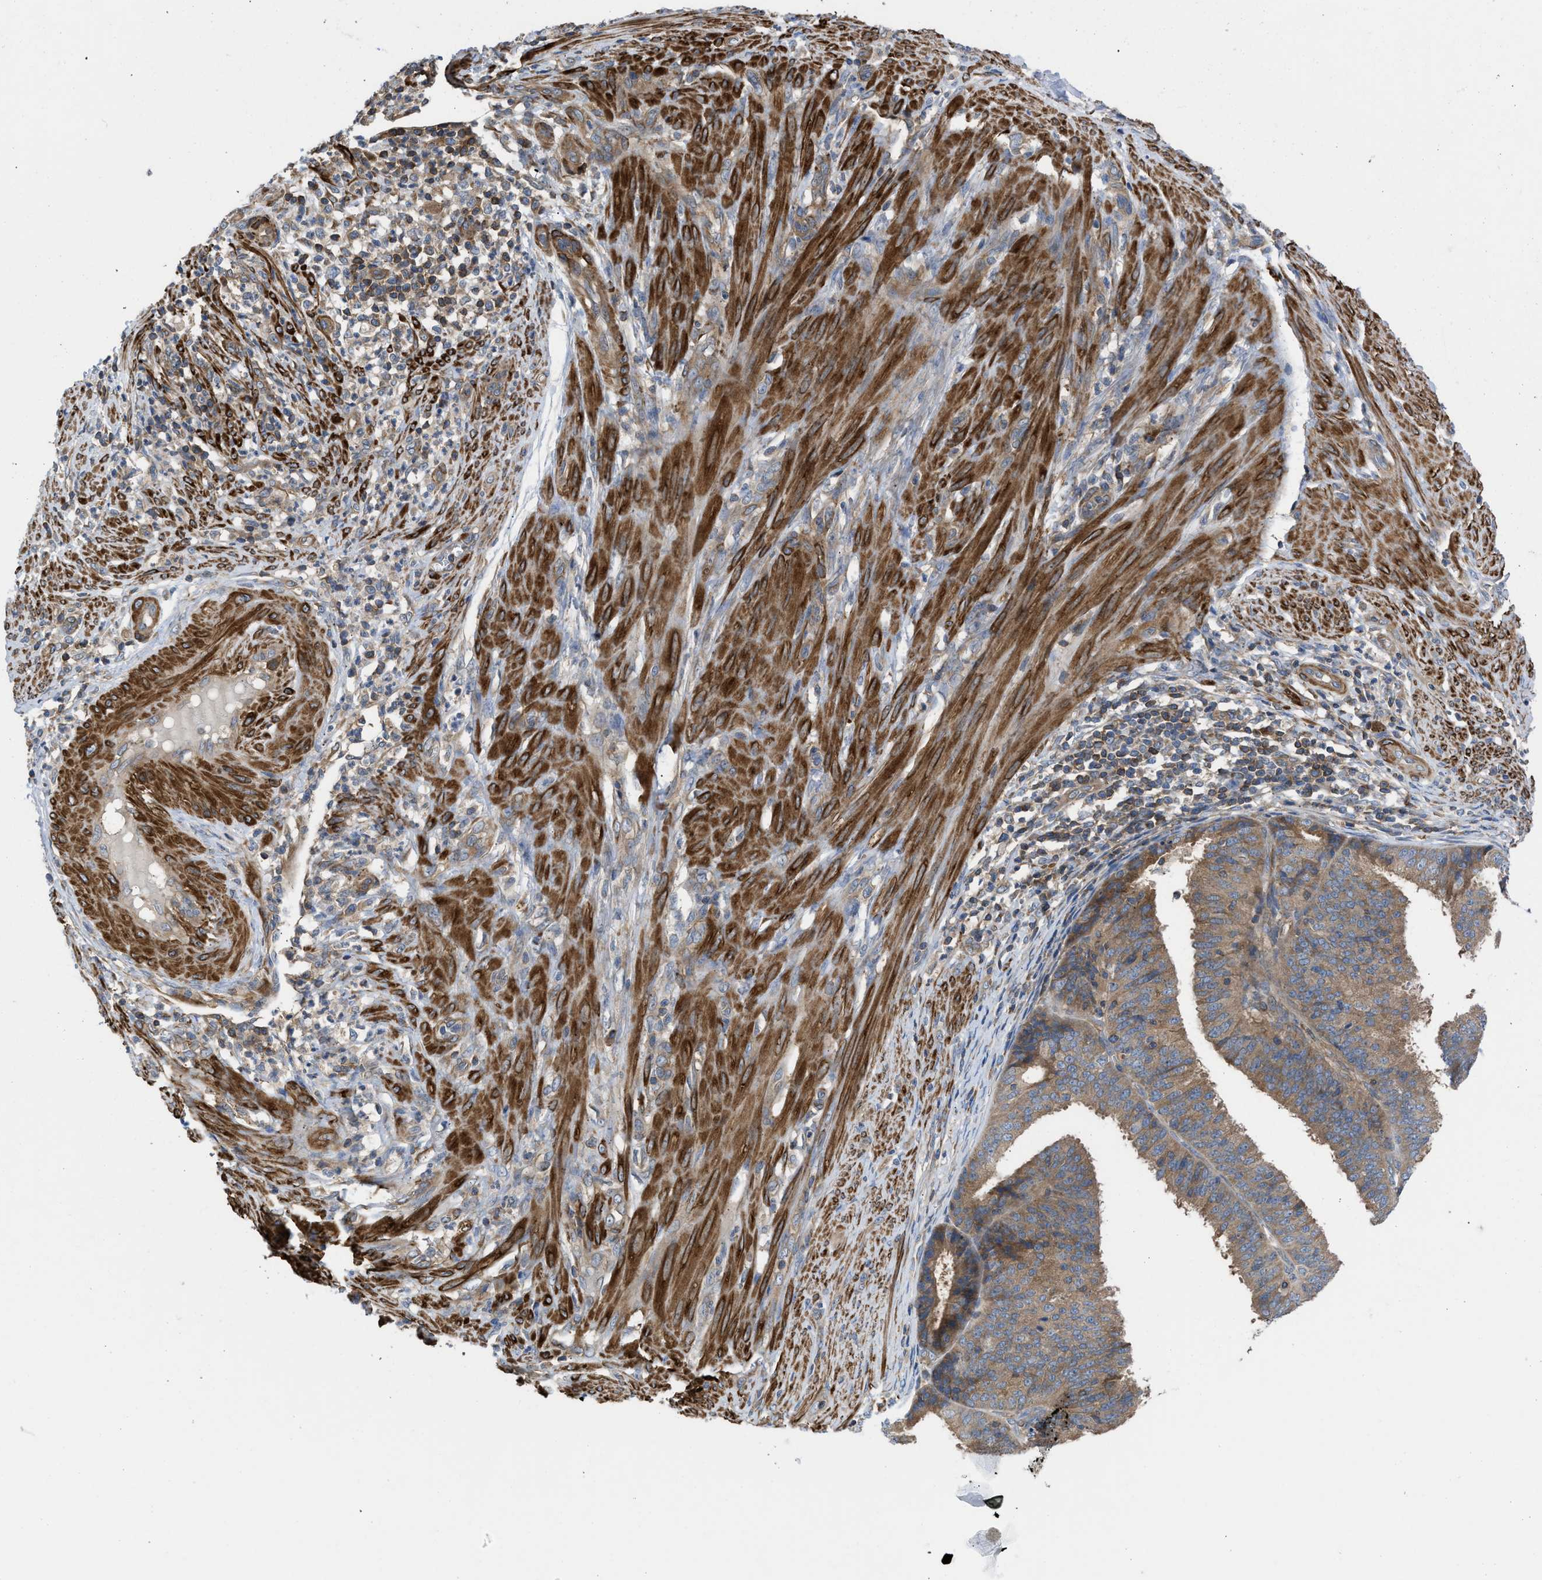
{"staining": {"intensity": "moderate", "quantity": ">75%", "location": "cytoplasmic/membranous"}, "tissue": "endometrial cancer", "cell_type": "Tumor cells", "image_type": "cancer", "snomed": [{"axis": "morphology", "description": "Adenocarcinoma, NOS"}, {"axis": "topography", "description": "Endometrium"}], "caption": "The photomicrograph demonstrates immunohistochemical staining of endometrial cancer. There is moderate cytoplasmic/membranous expression is appreciated in approximately >75% of tumor cells.", "gene": "CHKB", "patient": {"sex": "female", "age": 70}}